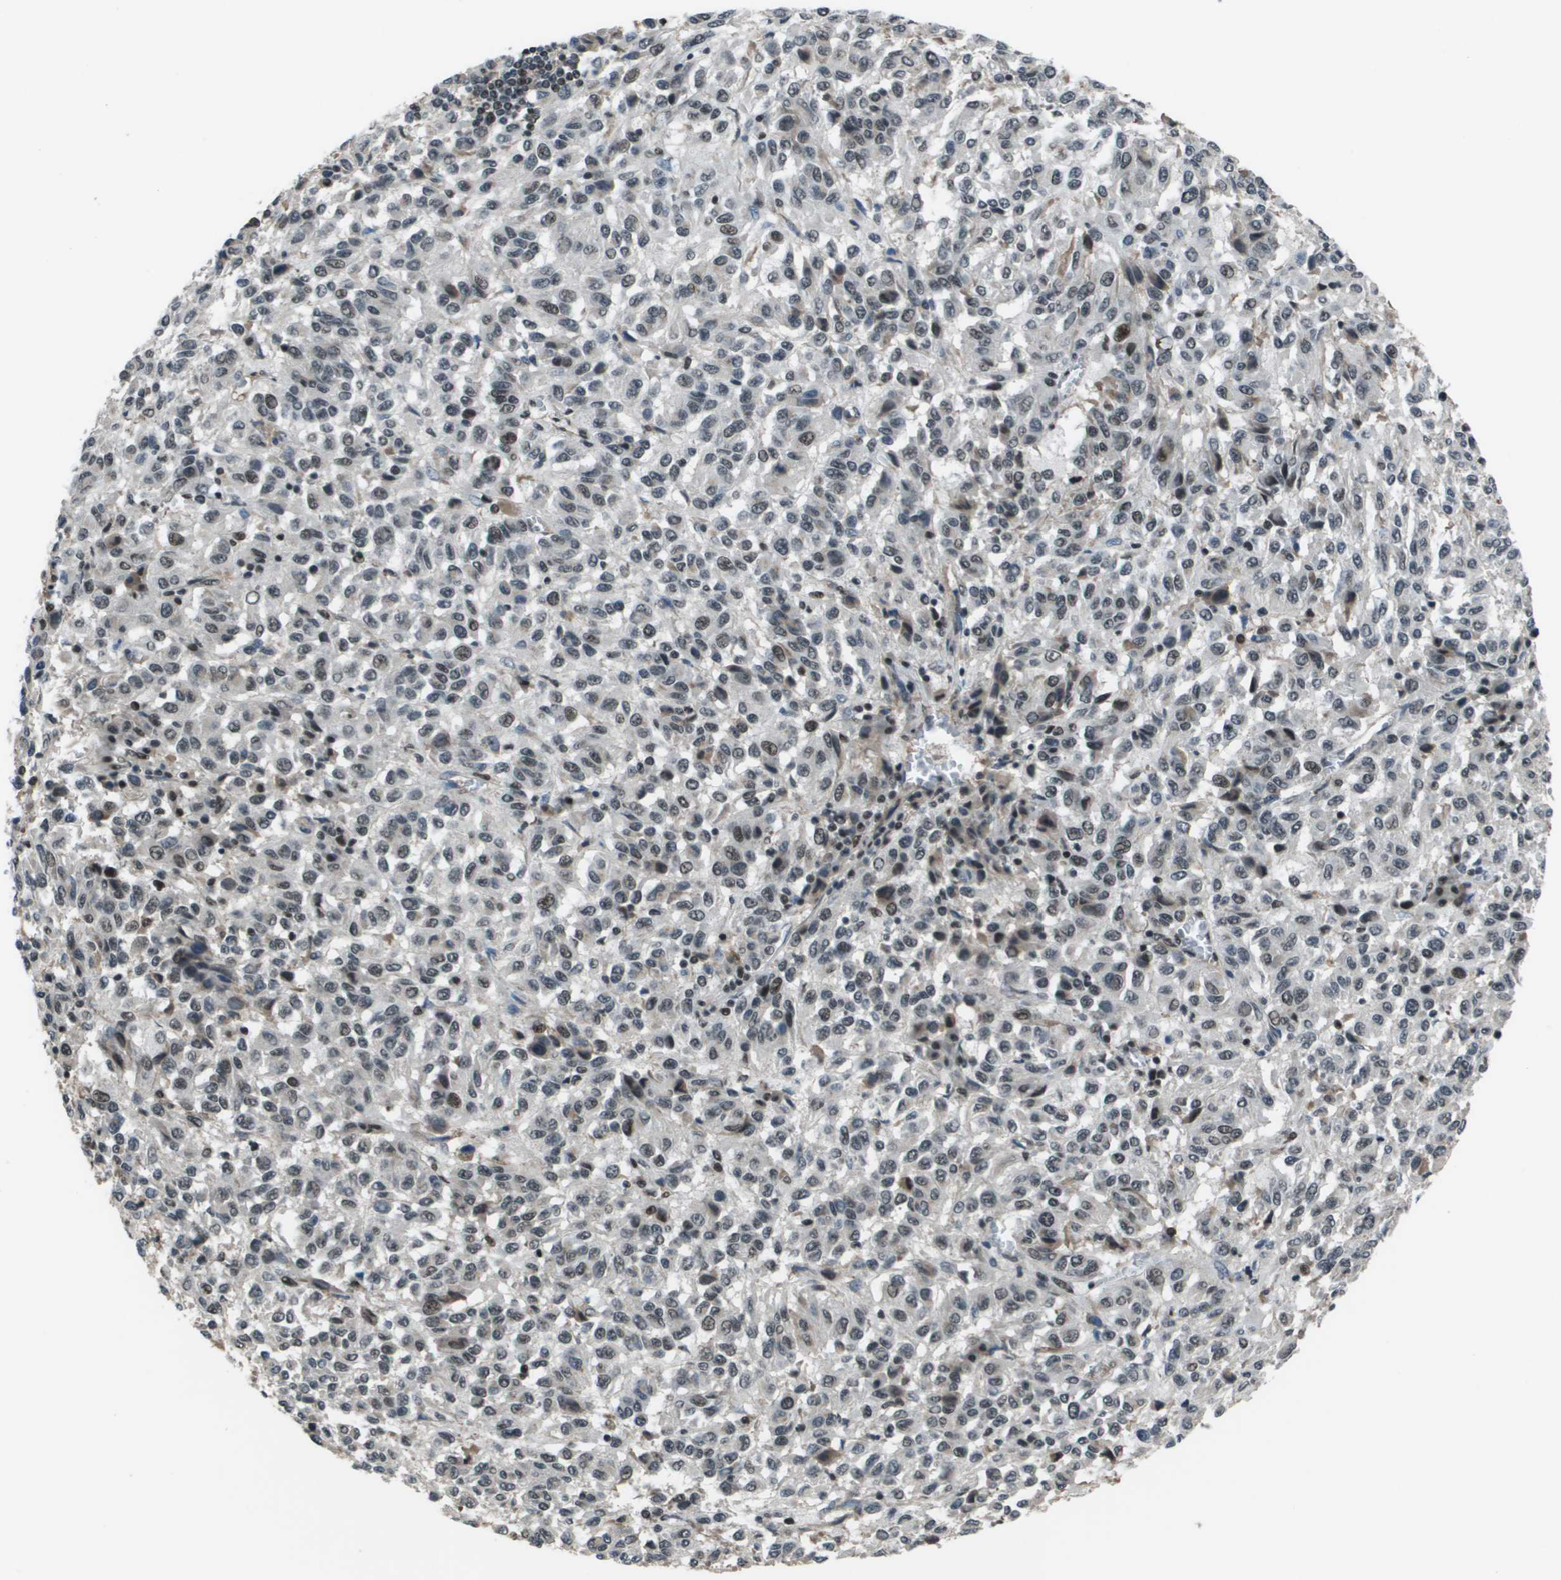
{"staining": {"intensity": "moderate", "quantity": "25%-75%", "location": "nuclear"}, "tissue": "melanoma", "cell_type": "Tumor cells", "image_type": "cancer", "snomed": [{"axis": "morphology", "description": "Malignant melanoma, Metastatic site"}, {"axis": "topography", "description": "Lung"}], "caption": "Brown immunohistochemical staining in melanoma shows moderate nuclear positivity in about 25%-75% of tumor cells.", "gene": "THRAP3", "patient": {"sex": "male", "age": 64}}